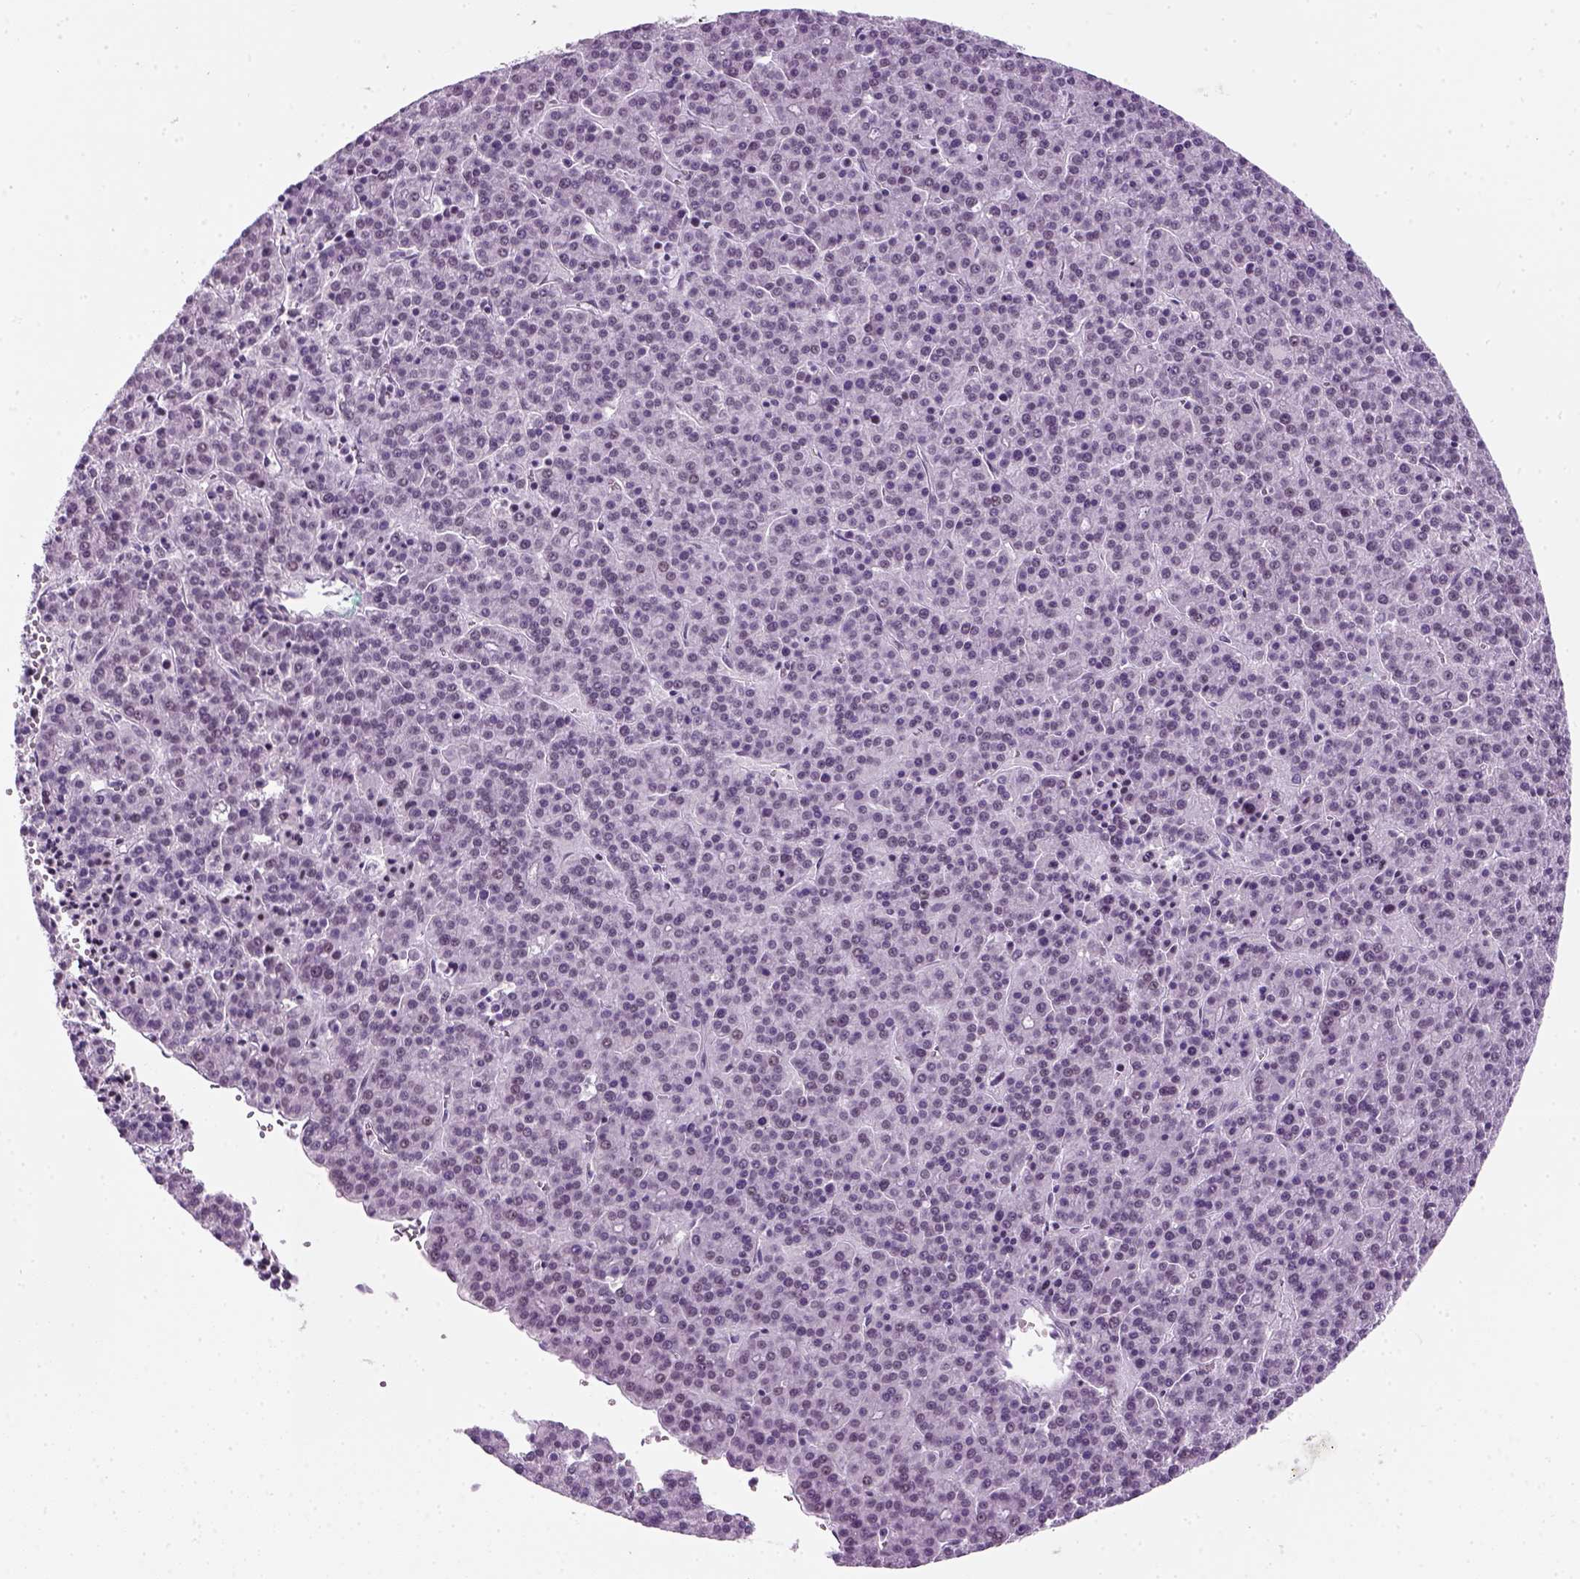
{"staining": {"intensity": "negative", "quantity": "none", "location": "none"}, "tissue": "liver cancer", "cell_type": "Tumor cells", "image_type": "cancer", "snomed": [{"axis": "morphology", "description": "Carcinoma, Hepatocellular, NOS"}, {"axis": "topography", "description": "Liver"}], "caption": "Photomicrograph shows no protein staining in tumor cells of liver hepatocellular carcinoma tissue. (DAB (3,3'-diaminobenzidine) immunohistochemistry (IHC) visualized using brightfield microscopy, high magnification).", "gene": "ZNF865", "patient": {"sex": "female", "age": 58}}